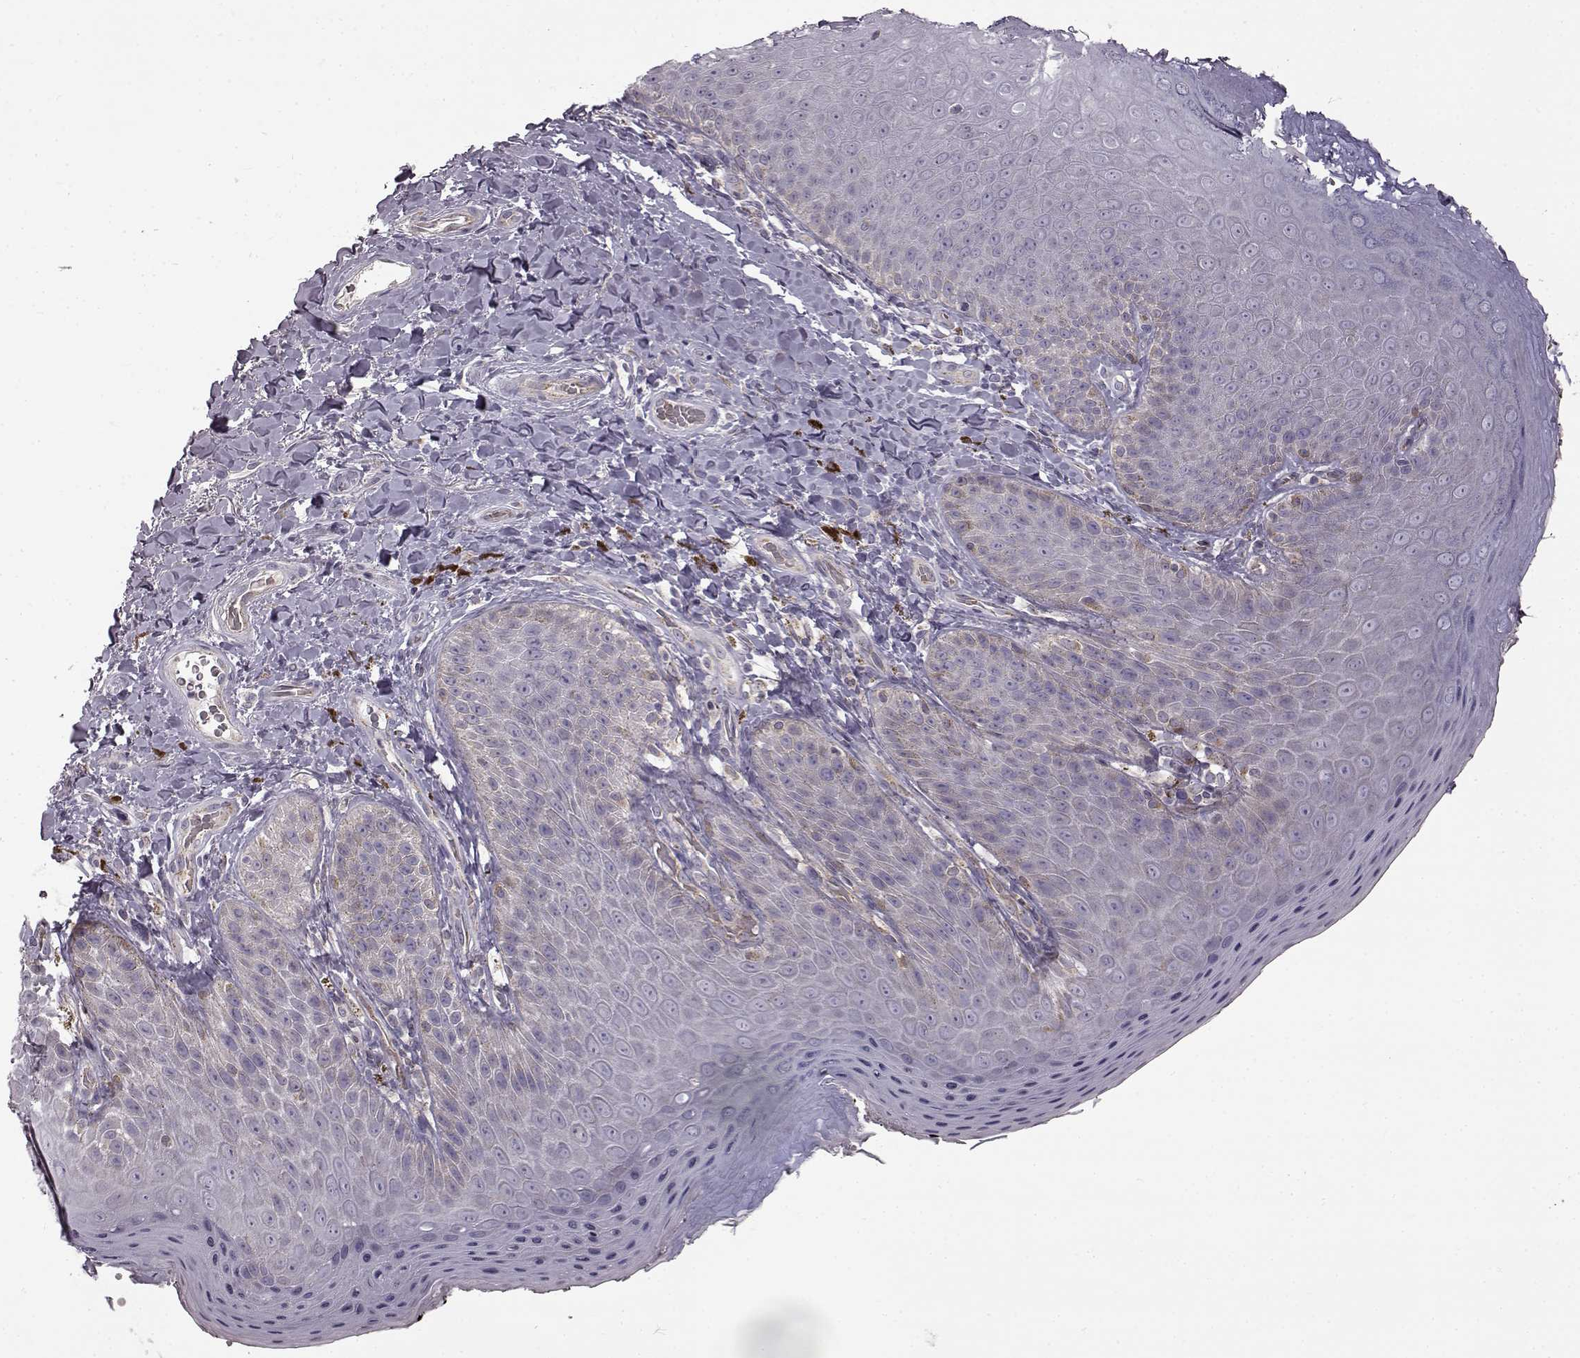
{"staining": {"intensity": "weak", "quantity": "<25%", "location": "cytoplasmic/membranous"}, "tissue": "skin", "cell_type": "Epidermal cells", "image_type": "normal", "snomed": [{"axis": "morphology", "description": "Normal tissue, NOS"}, {"axis": "topography", "description": "Anal"}], "caption": "High power microscopy micrograph of an immunohistochemistry (IHC) micrograph of unremarkable skin, revealing no significant staining in epidermal cells. (DAB (3,3'-diaminobenzidine) immunohistochemistry visualized using brightfield microscopy, high magnification).", "gene": "B3GNT6", "patient": {"sex": "male", "age": 53}}